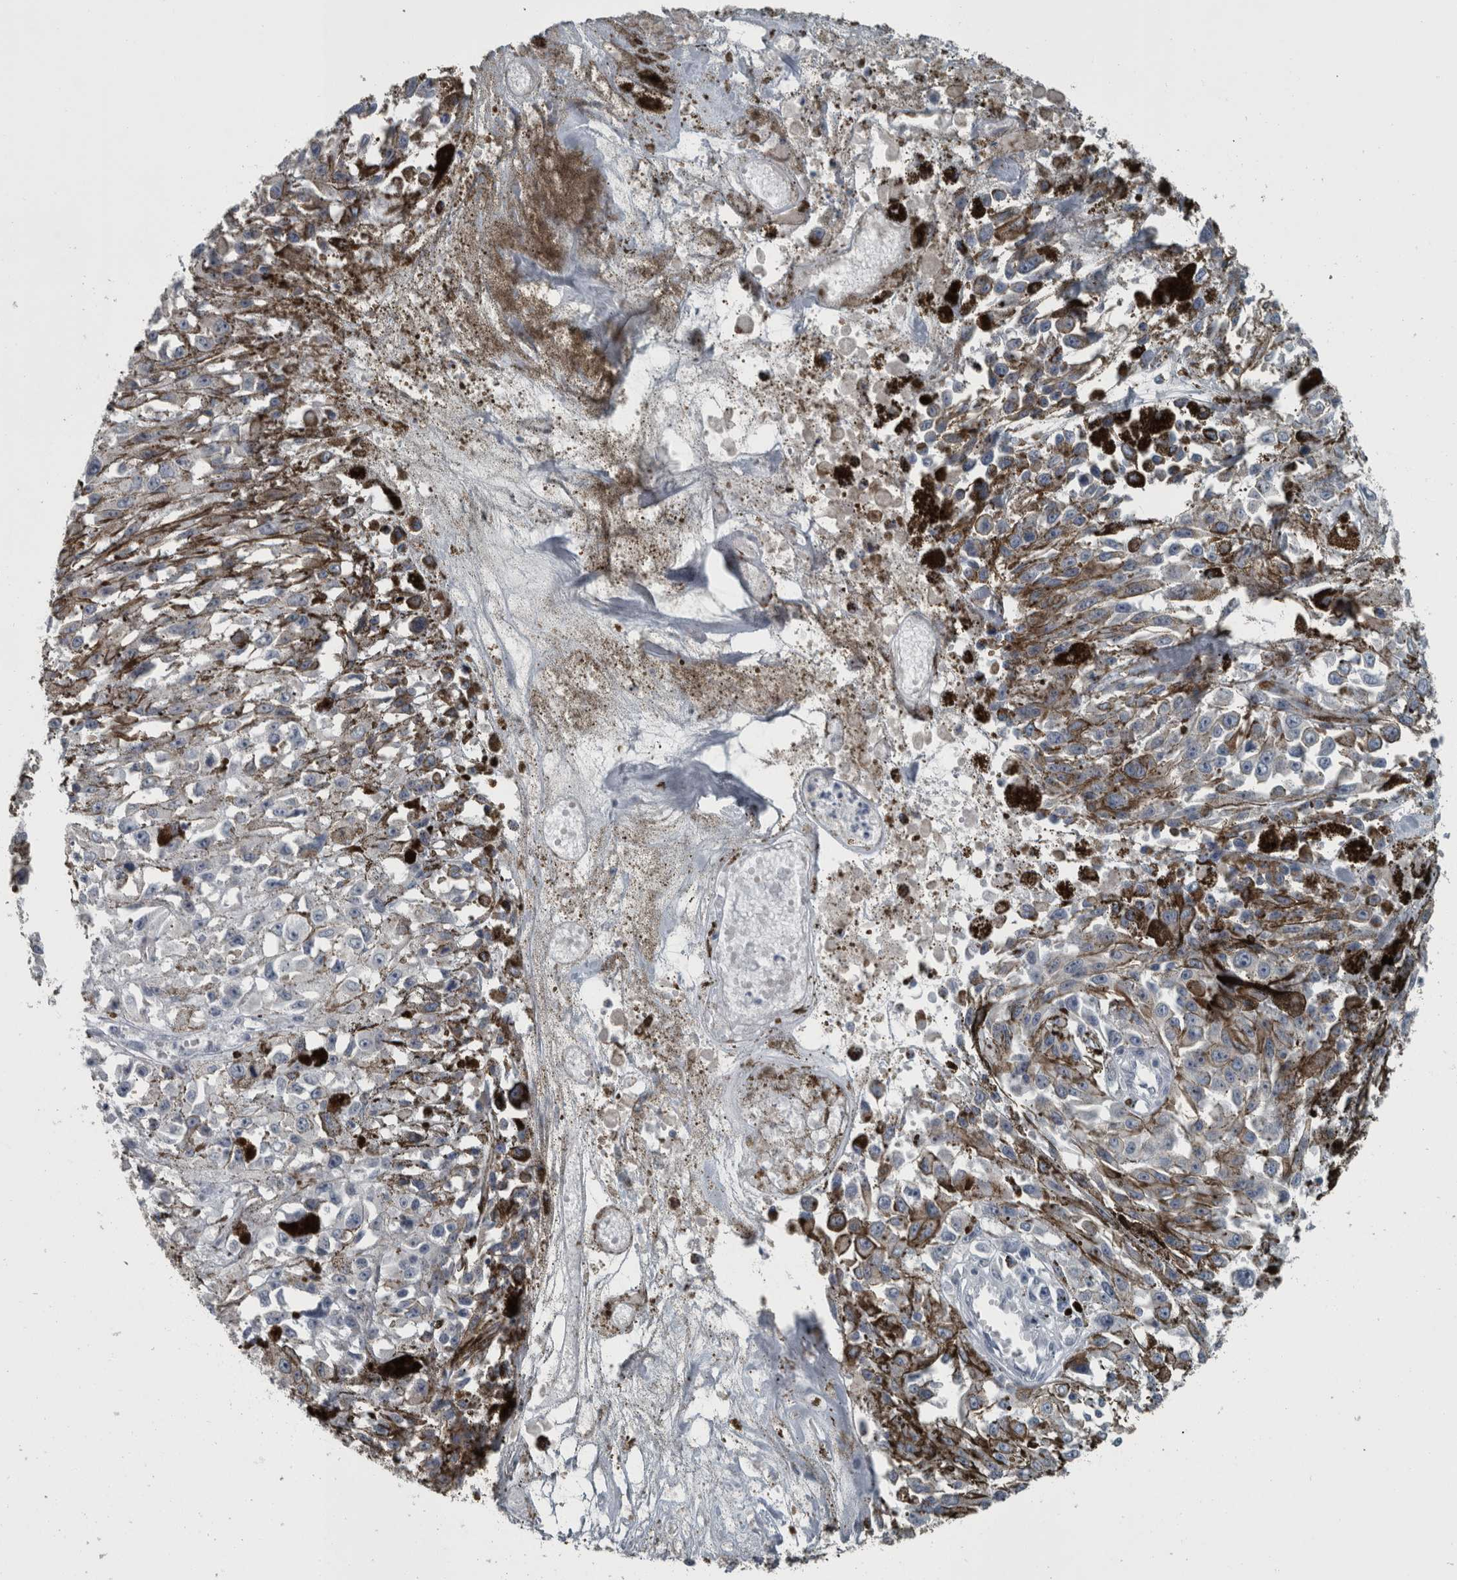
{"staining": {"intensity": "negative", "quantity": "none", "location": "none"}, "tissue": "melanoma", "cell_type": "Tumor cells", "image_type": "cancer", "snomed": [{"axis": "morphology", "description": "Malignant melanoma, Metastatic site"}, {"axis": "topography", "description": "Lymph node"}], "caption": "This is an immunohistochemistry (IHC) histopathology image of human malignant melanoma (metastatic site). There is no expression in tumor cells.", "gene": "KRT20", "patient": {"sex": "male", "age": 59}}